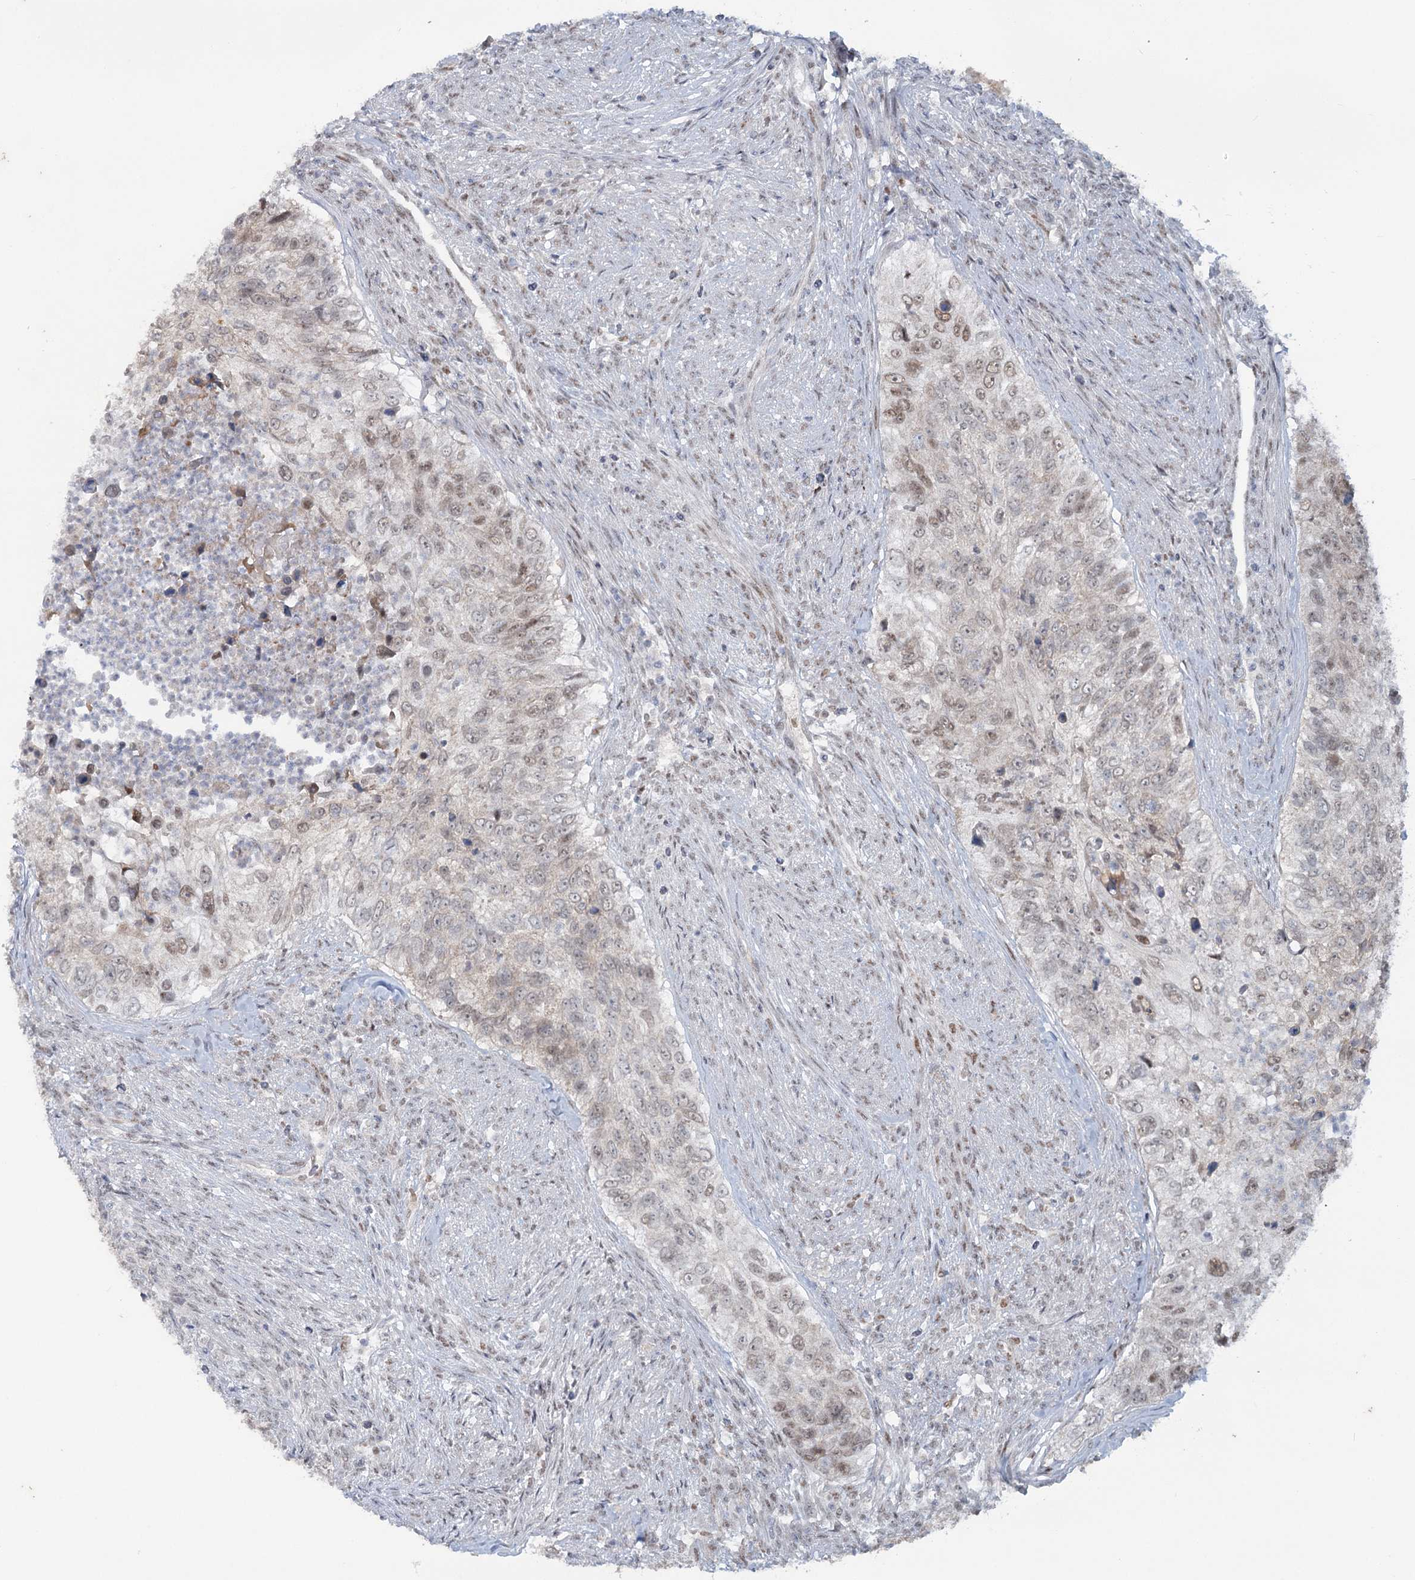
{"staining": {"intensity": "moderate", "quantity": "<25%", "location": "nuclear"}, "tissue": "urothelial cancer", "cell_type": "Tumor cells", "image_type": "cancer", "snomed": [{"axis": "morphology", "description": "Urothelial carcinoma, High grade"}, {"axis": "topography", "description": "Urinary bladder"}], "caption": "Protein staining of urothelial cancer tissue shows moderate nuclear positivity in approximately <25% of tumor cells.", "gene": "MTG1", "patient": {"sex": "female", "age": 60}}